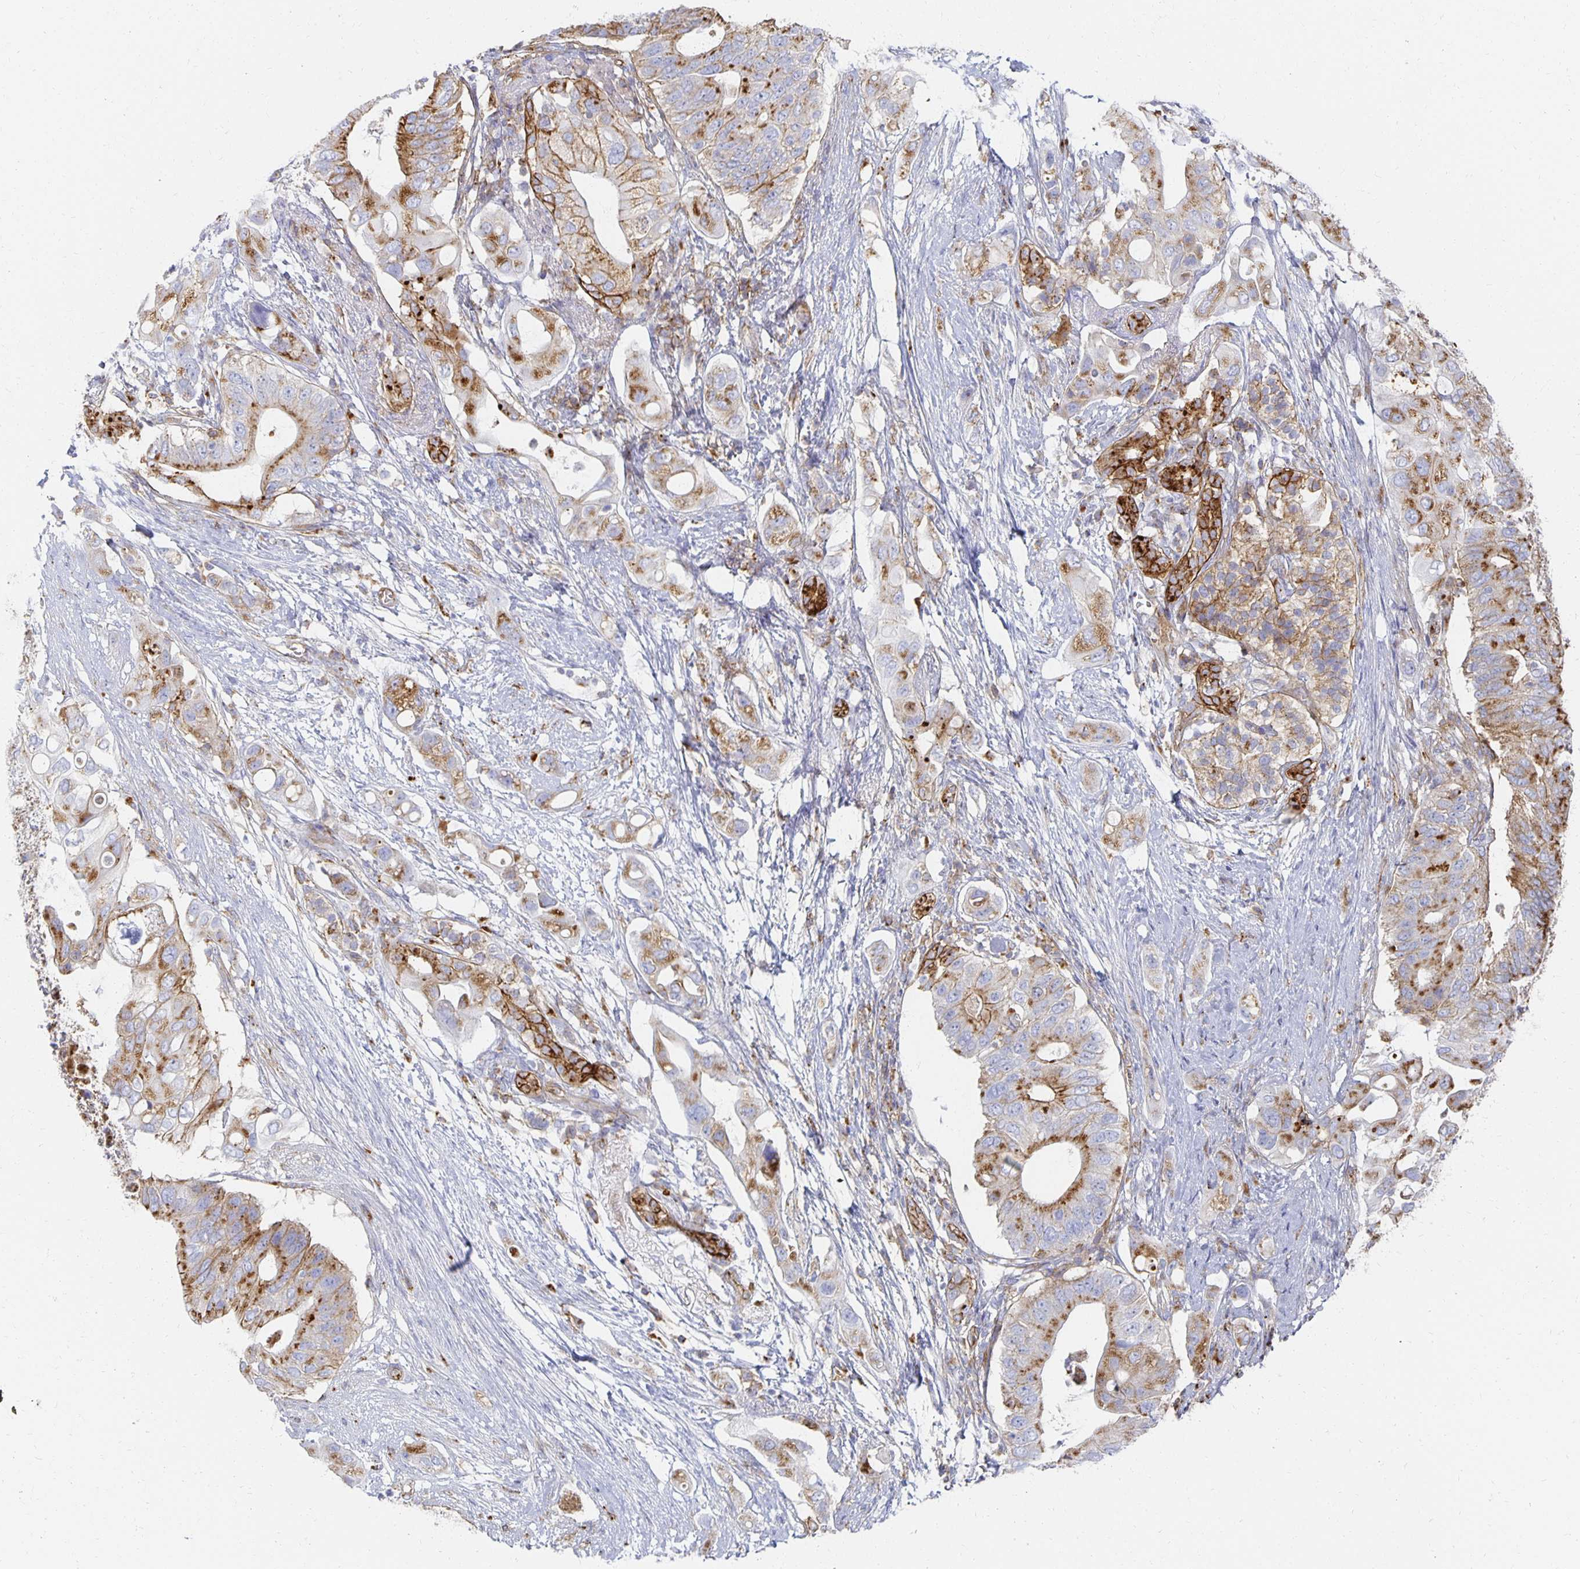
{"staining": {"intensity": "moderate", "quantity": ">75%", "location": "cytoplasmic/membranous"}, "tissue": "pancreatic cancer", "cell_type": "Tumor cells", "image_type": "cancer", "snomed": [{"axis": "morphology", "description": "Adenocarcinoma, NOS"}, {"axis": "topography", "description": "Pancreas"}], "caption": "Brown immunohistochemical staining in adenocarcinoma (pancreatic) exhibits moderate cytoplasmic/membranous positivity in approximately >75% of tumor cells.", "gene": "TAAR1", "patient": {"sex": "female", "age": 72}}